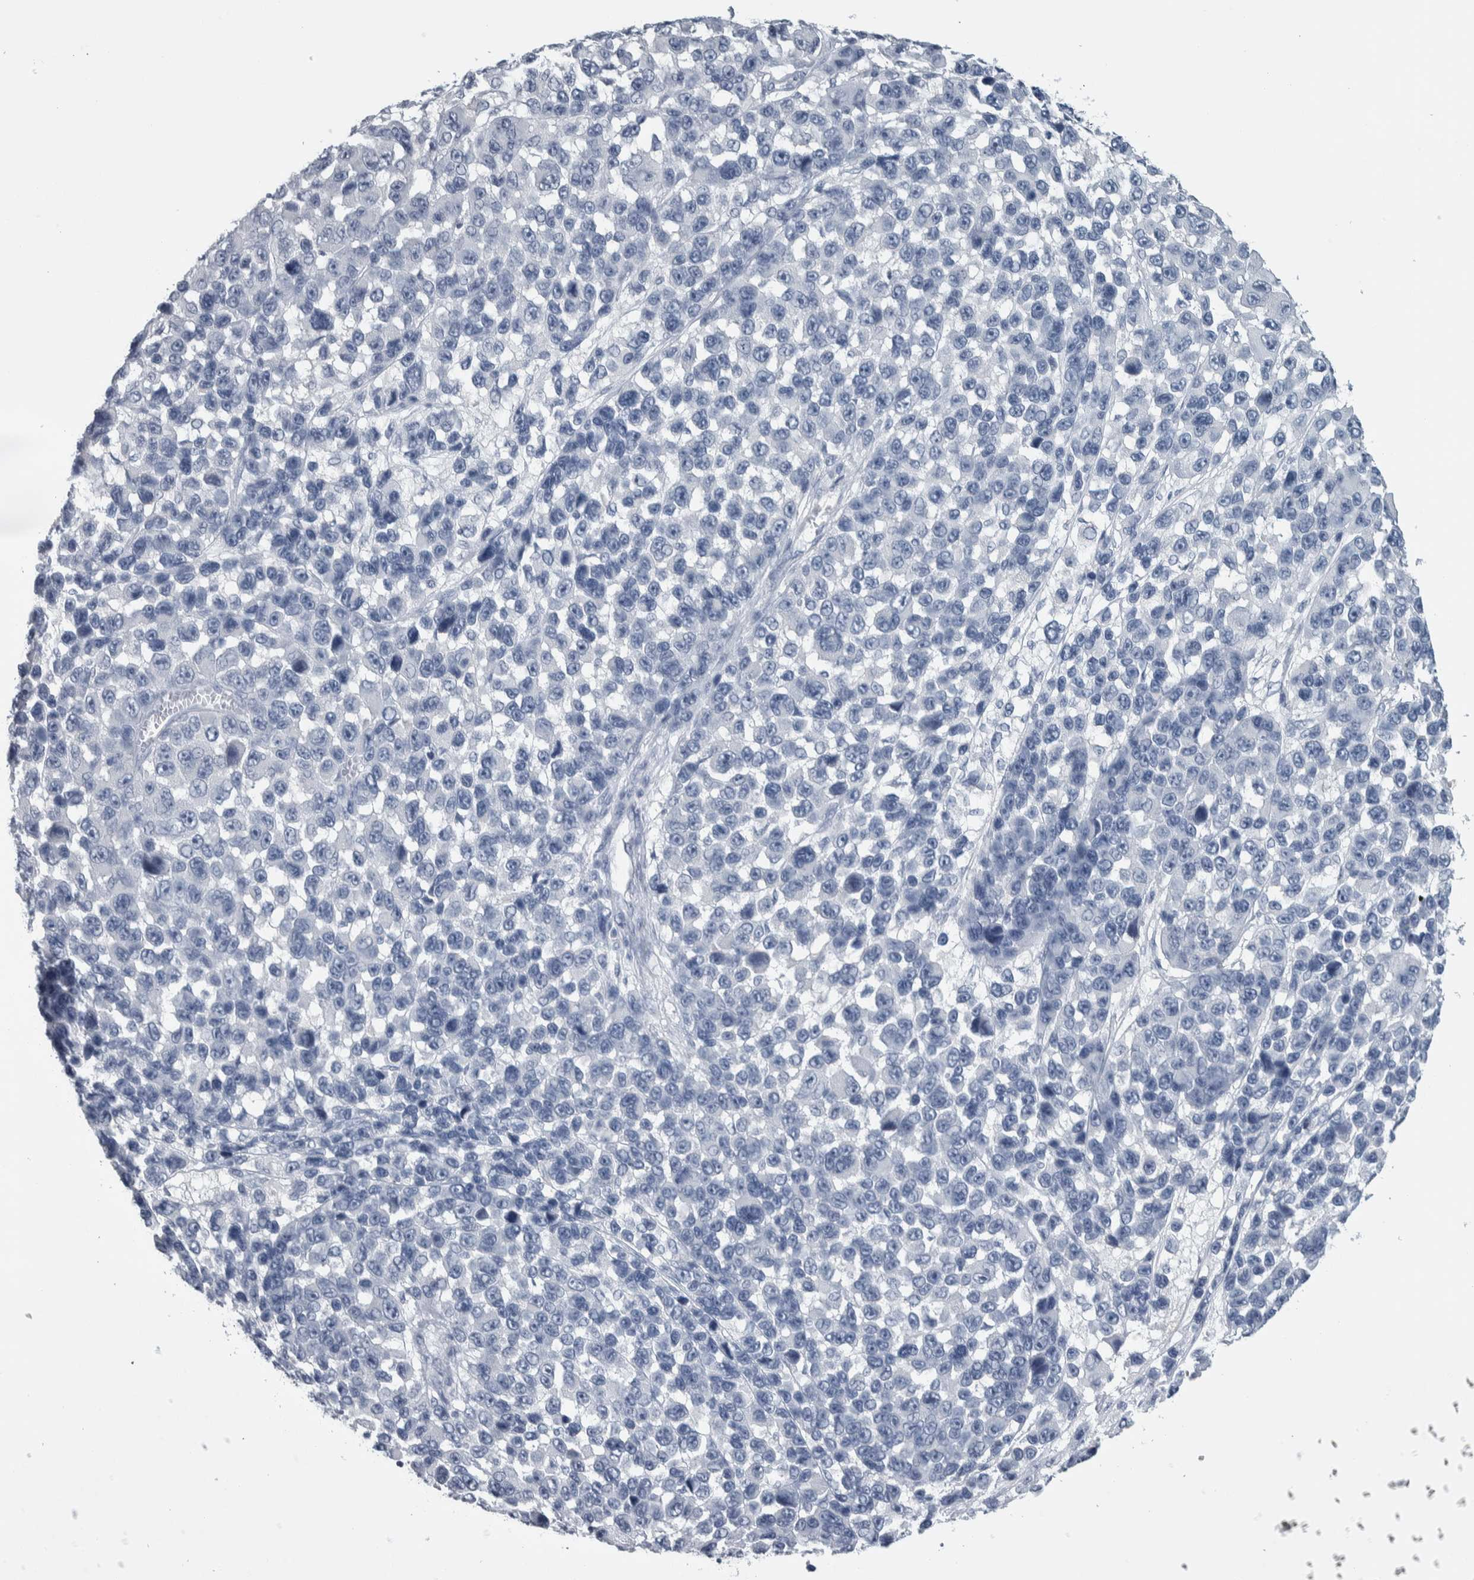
{"staining": {"intensity": "negative", "quantity": "none", "location": "none"}, "tissue": "melanoma", "cell_type": "Tumor cells", "image_type": "cancer", "snomed": [{"axis": "morphology", "description": "Malignant melanoma, NOS"}, {"axis": "topography", "description": "Skin"}], "caption": "A high-resolution photomicrograph shows immunohistochemistry staining of malignant melanoma, which reveals no significant positivity in tumor cells.", "gene": "CDH17", "patient": {"sex": "male", "age": 53}}